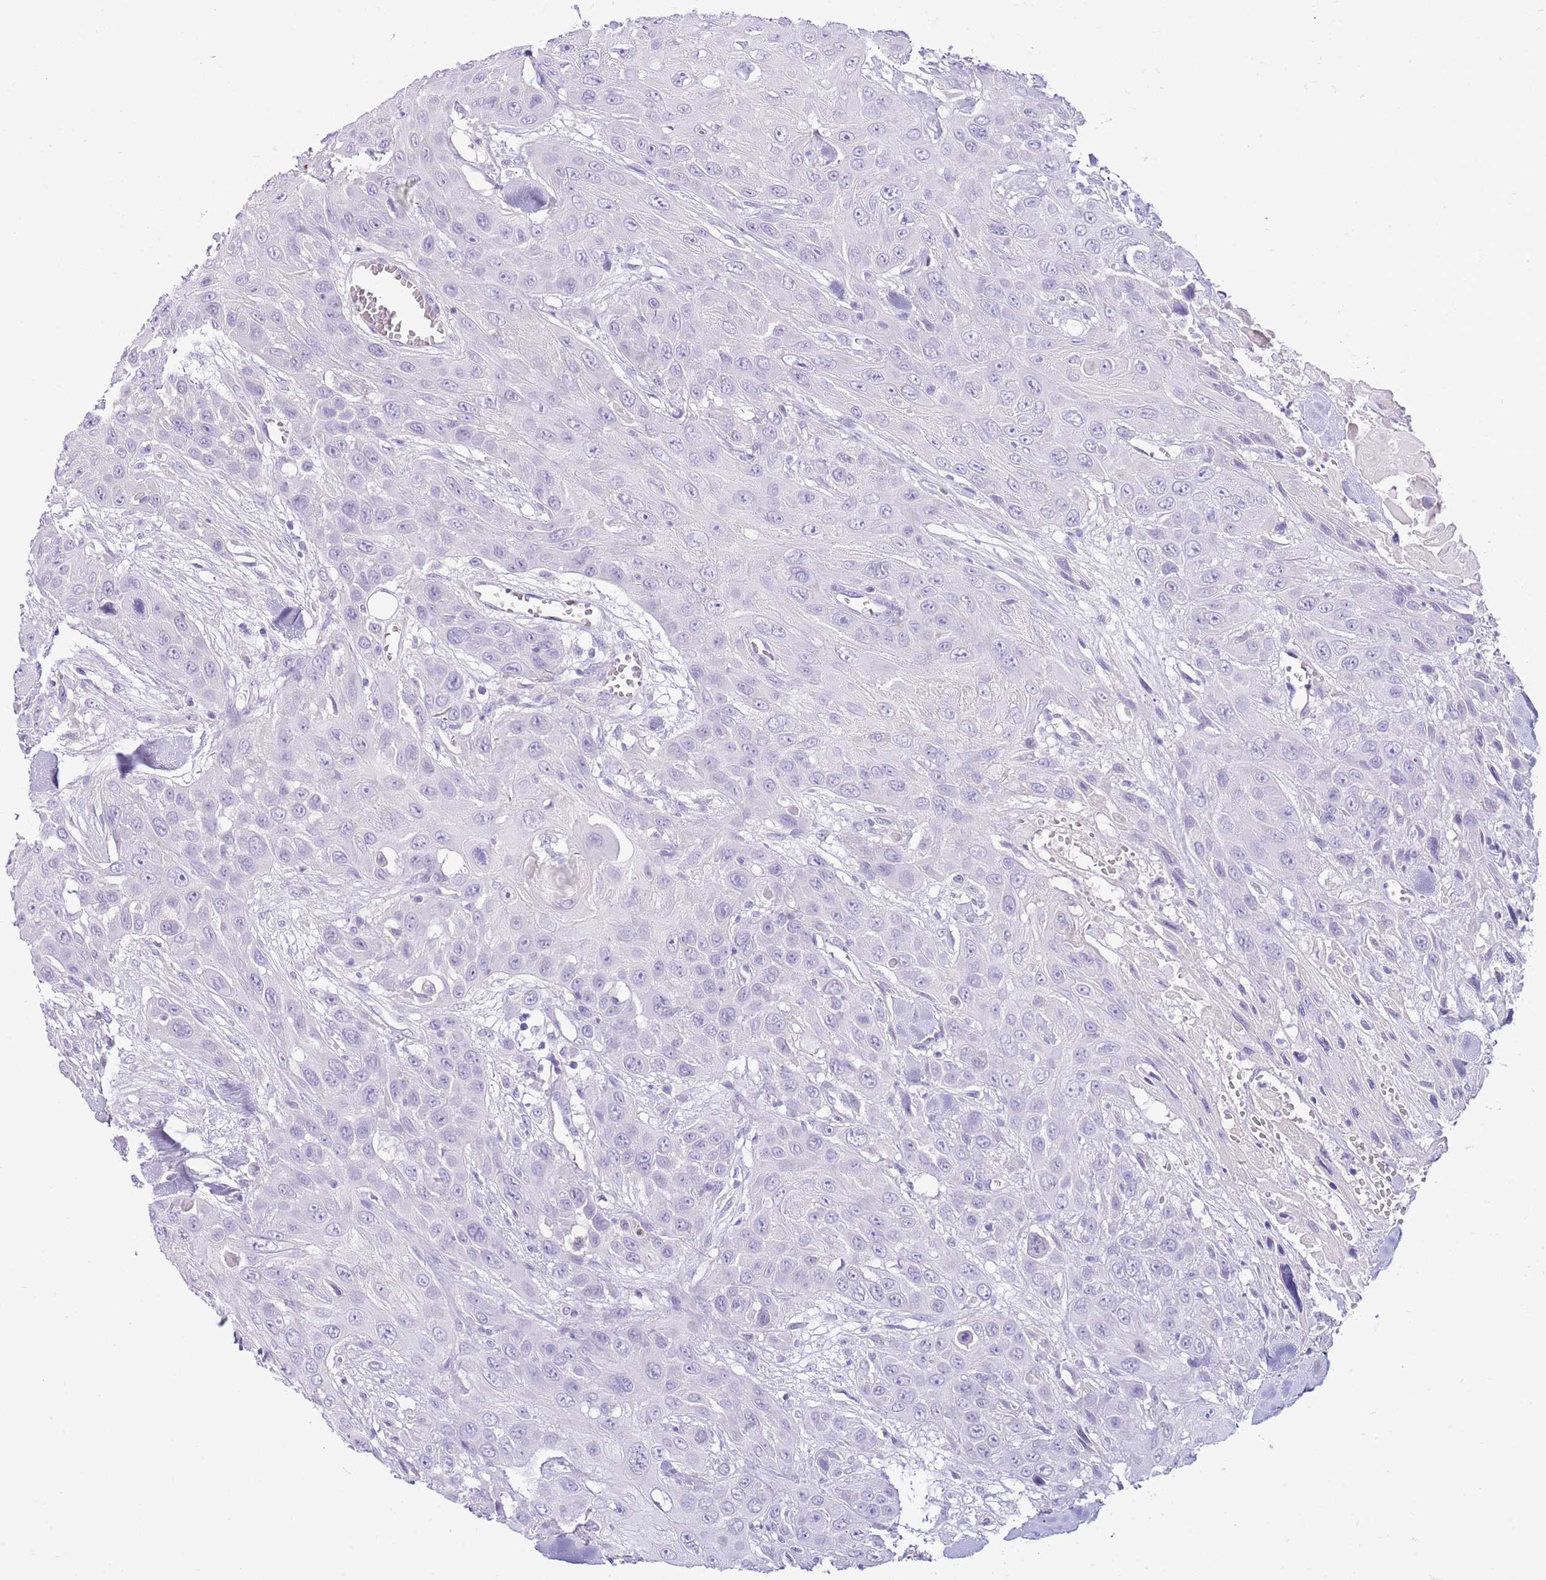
{"staining": {"intensity": "negative", "quantity": "none", "location": "none"}, "tissue": "head and neck cancer", "cell_type": "Tumor cells", "image_type": "cancer", "snomed": [{"axis": "morphology", "description": "Squamous cell carcinoma, NOS"}, {"axis": "topography", "description": "Head-Neck"}], "caption": "Tumor cells are negative for brown protein staining in head and neck cancer.", "gene": "TOX2", "patient": {"sex": "male", "age": 81}}